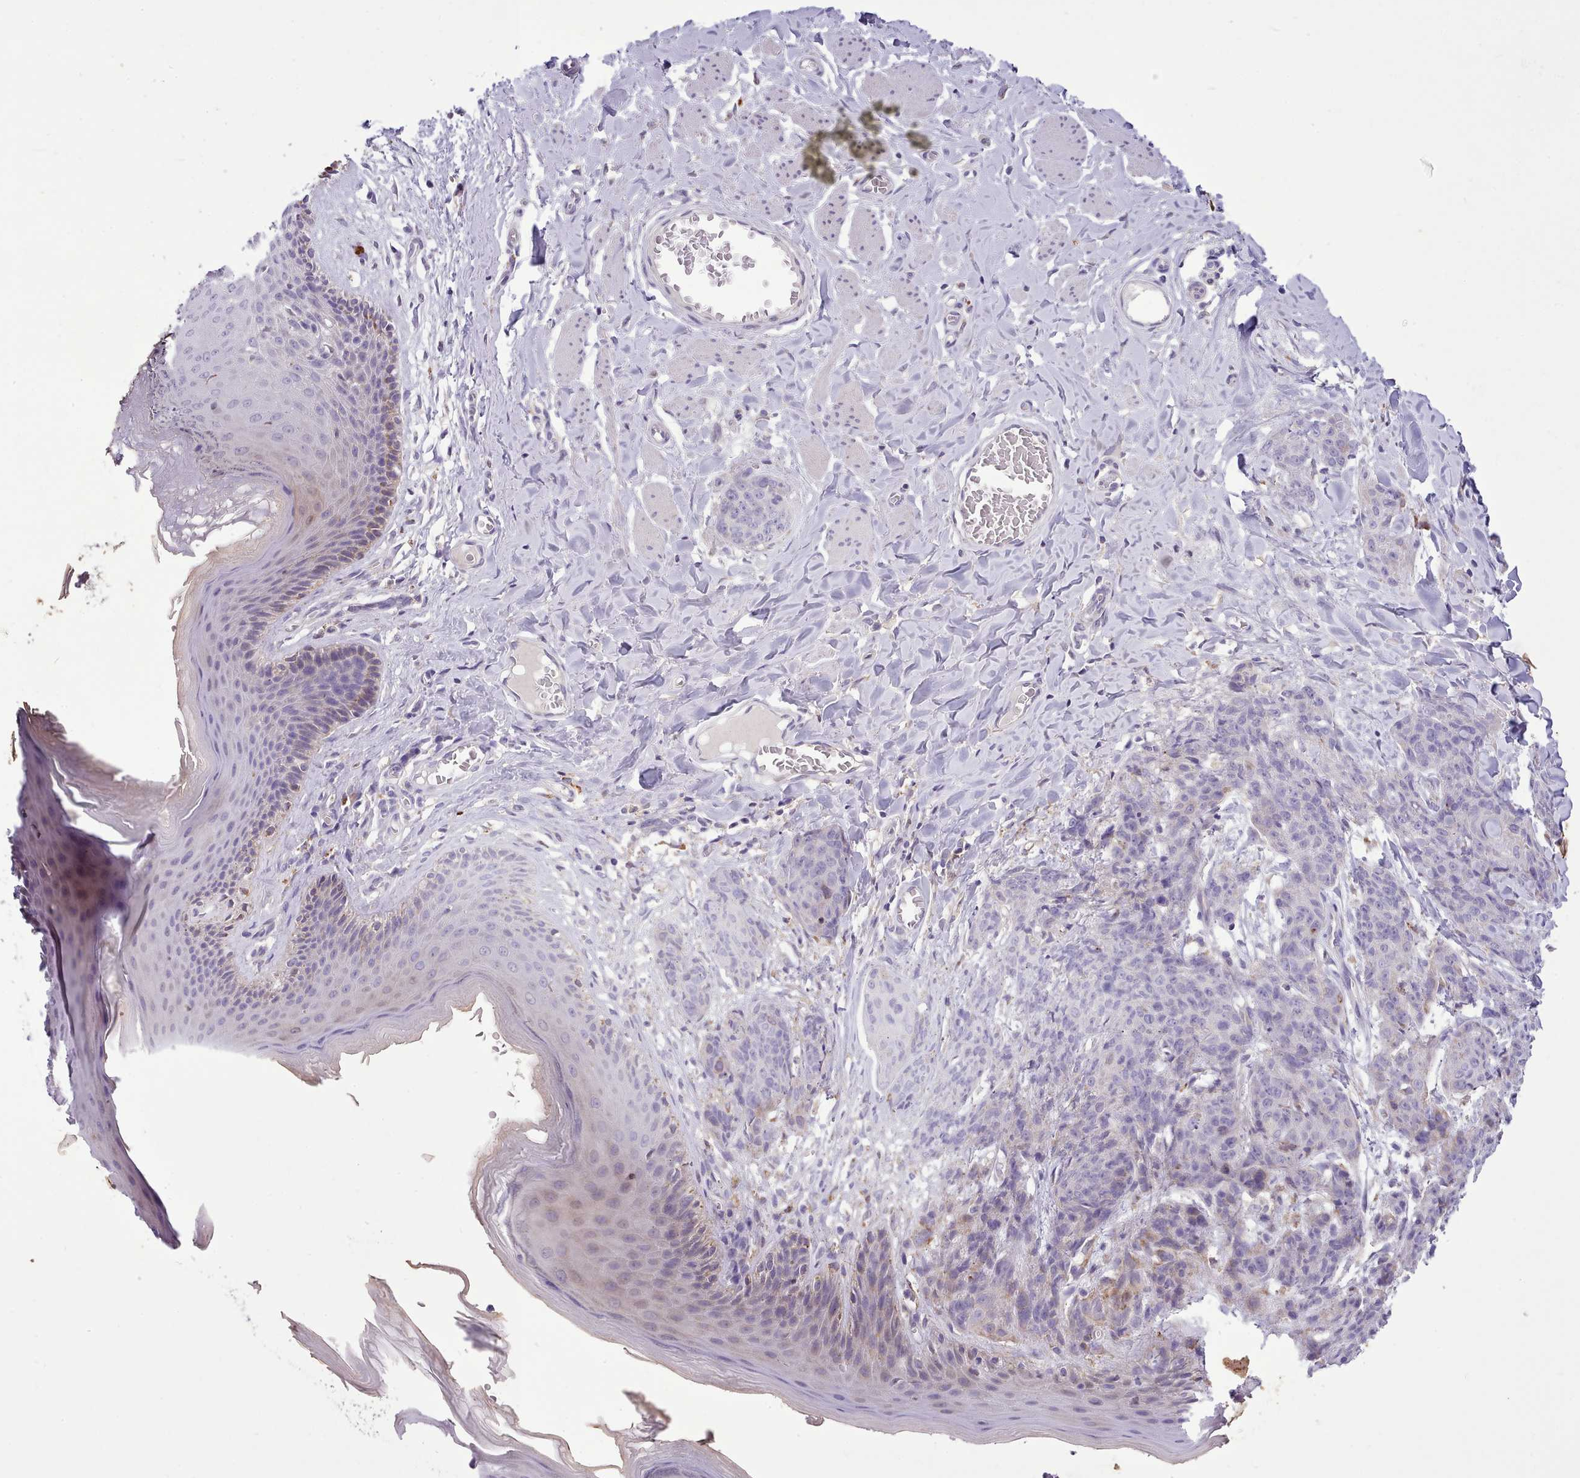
{"staining": {"intensity": "negative", "quantity": "none", "location": "none"}, "tissue": "skin cancer", "cell_type": "Tumor cells", "image_type": "cancer", "snomed": [{"axis": "morphology", "description": "Squamous cell carcinoma, NOS"}, {"axis": "topography", "description": "Skin"}, {"axis": "topography", "description": "Vulva"}], "caption": "Protein analysis of skin cancer (squamous cell carcinoma) demonstrates no significant positivity in tumor cells.", "gene": "FAM83E", "patient": {"sex": "female", "age": 85}}